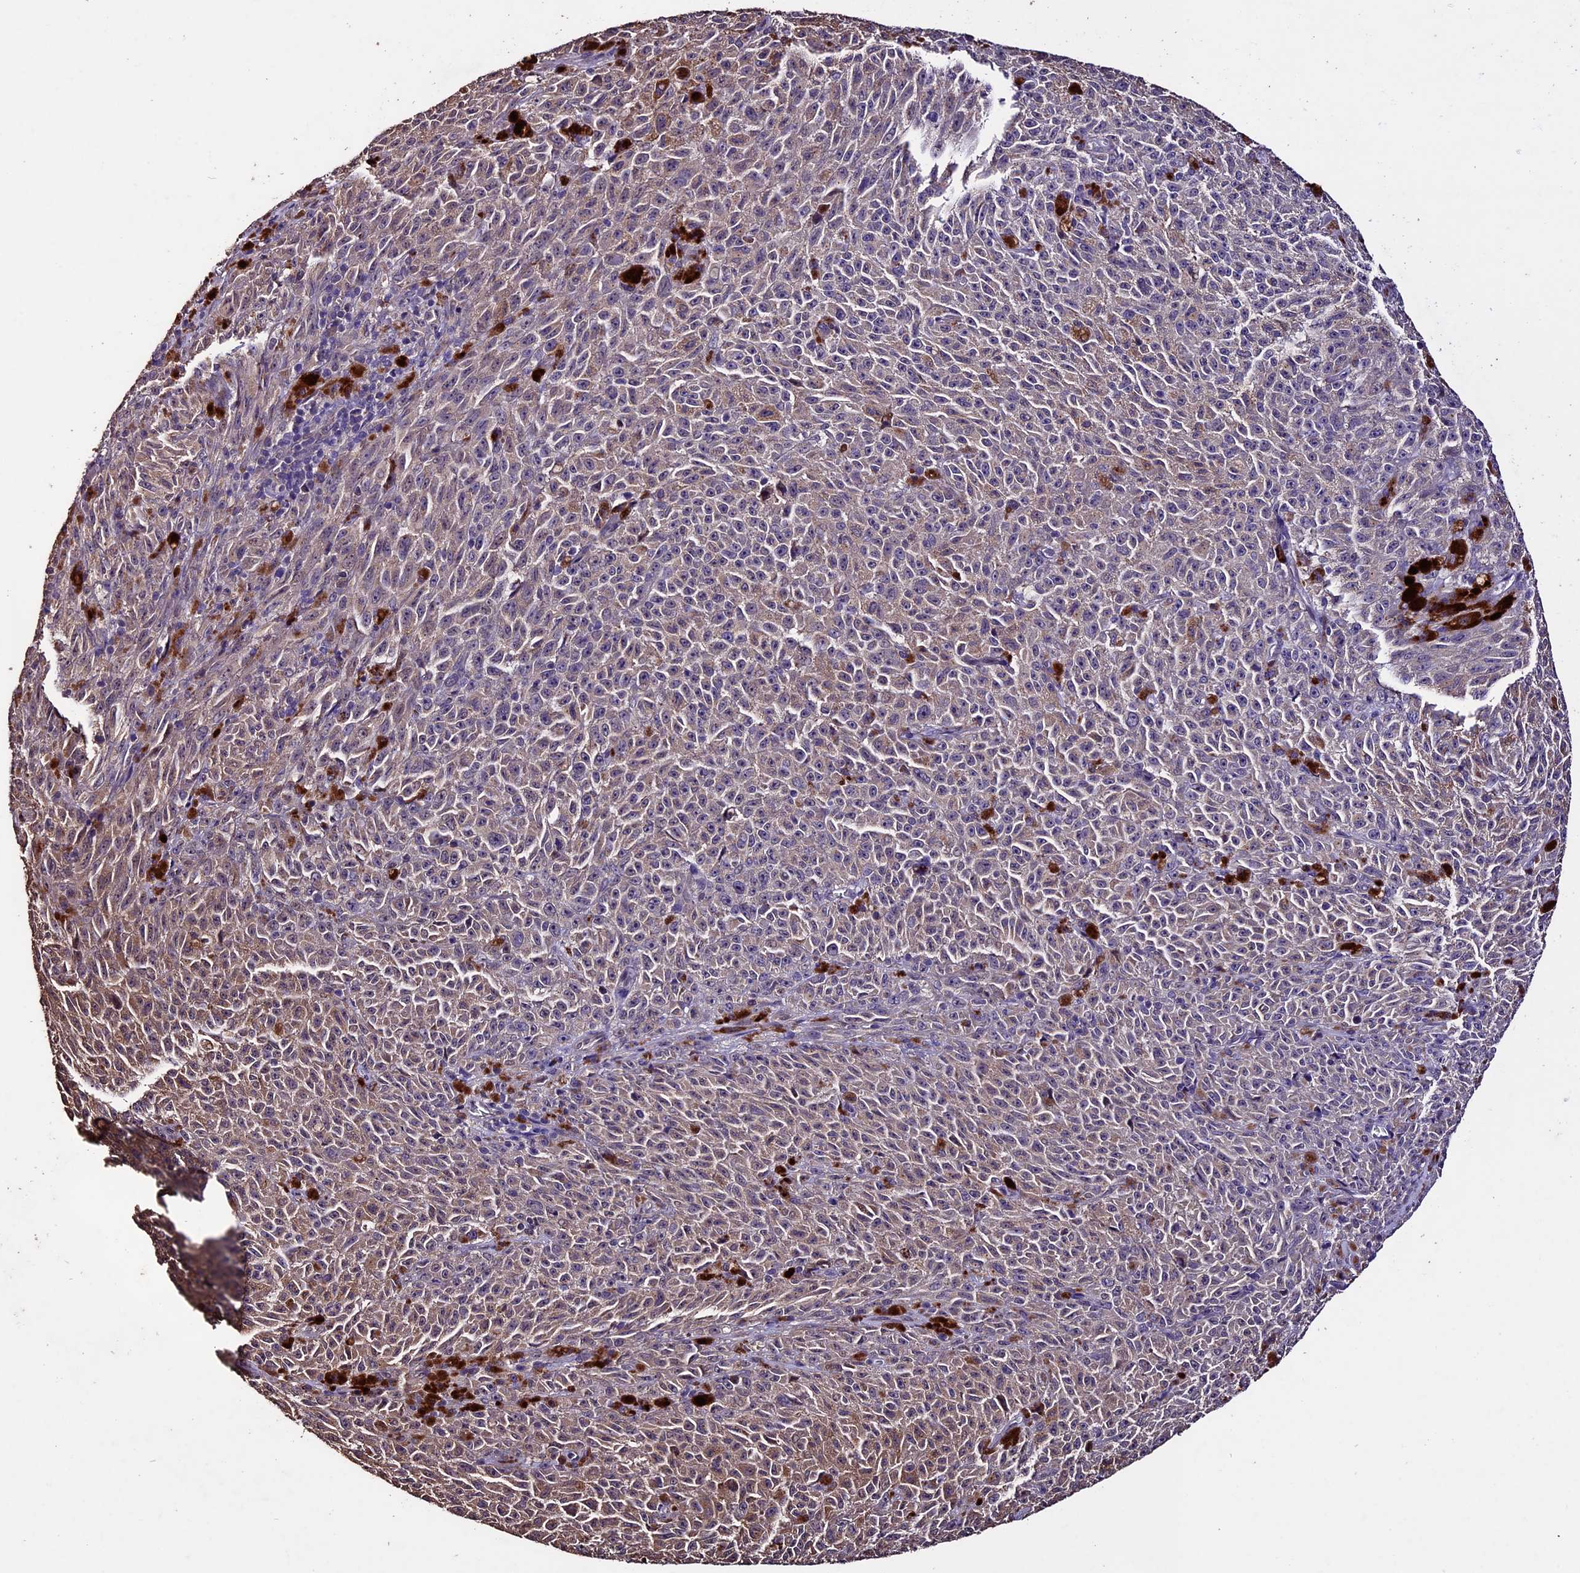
{"staining": {"intensity": "weak", "quantity": "25%-75%", "location": "cytoplasmic/membranous"}, "tissue": "melanoma", "cell_type": "Tumor cells", "image_type": "cancer", "snomed": [{"axis": "morphology", "description": "Malignant melanoma, NOS"}, {"axis": "topography", "description": "Skin"}], "caption": "DAB (3,3'-diaminobenzidine) immunohistochemical staining of human malignant melanoma displays weak cytoplasmic/membranous protein positivity in approximately 25%-75% of tumor cells. (Brightfield microscopy of DAB IHC at high magnification).", "gene": "DIS3L", "patient": {"sex": "female", "age": 82}}